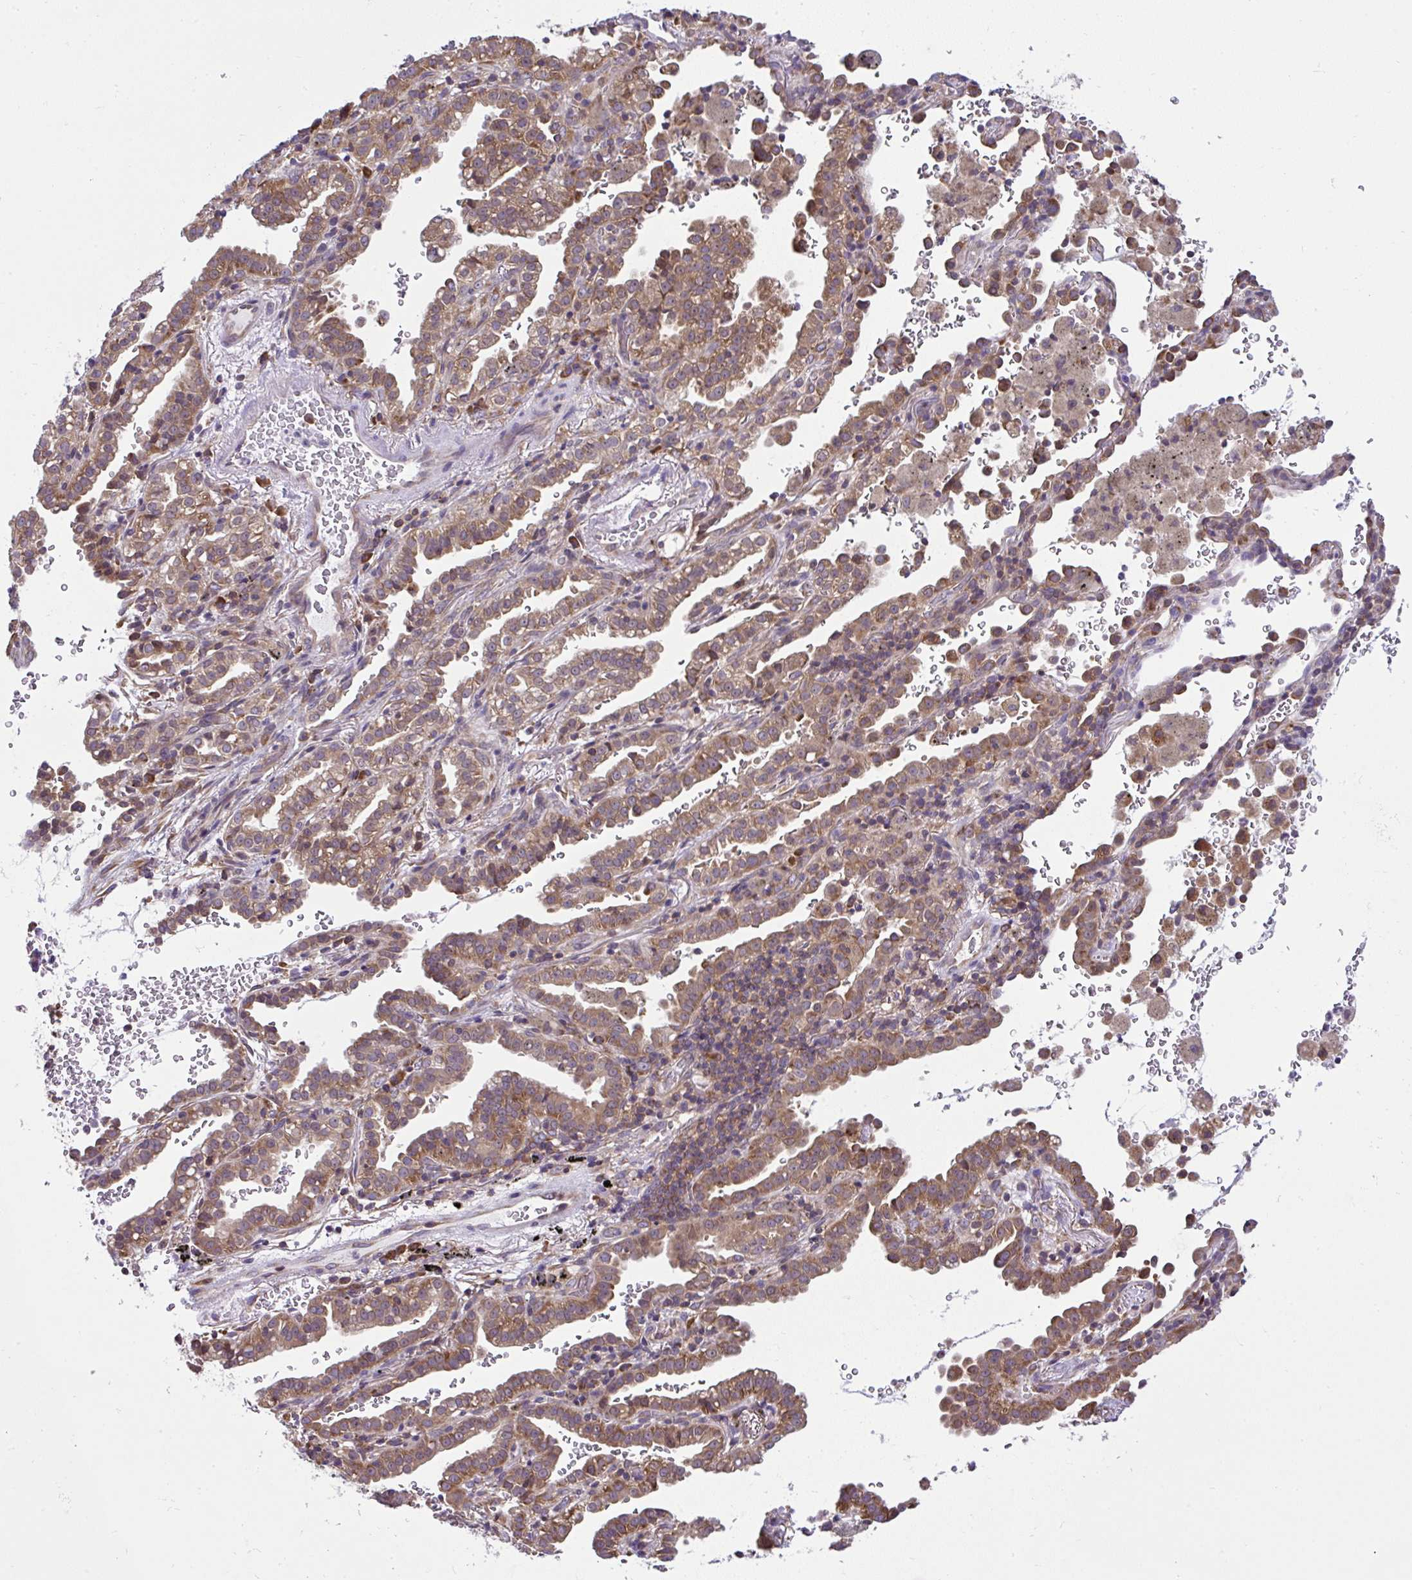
{"staining": {"intensity": "moderate", "quantity": ">75%", "location": "cytoplasmic/membranous"}, "tissue": "lung cancer", "cell_type": "Tumor cells", "image_type": "cancer", "snomed": [{"axis": "morphology", "description": "Adenocarcinoma, NOS"}, {"axis": "topography", "description": "Lymph node"}, {"axis": "topography", "description": "Lung"}], "caption": "Lung cancer was stained to show a protein in brown. There is medium levels of moderate cytoplasmic/membranous positivity in about >75% of tumor cells.", "gene": "RPS7", "patient": {"sex": "male", "age": 66}}